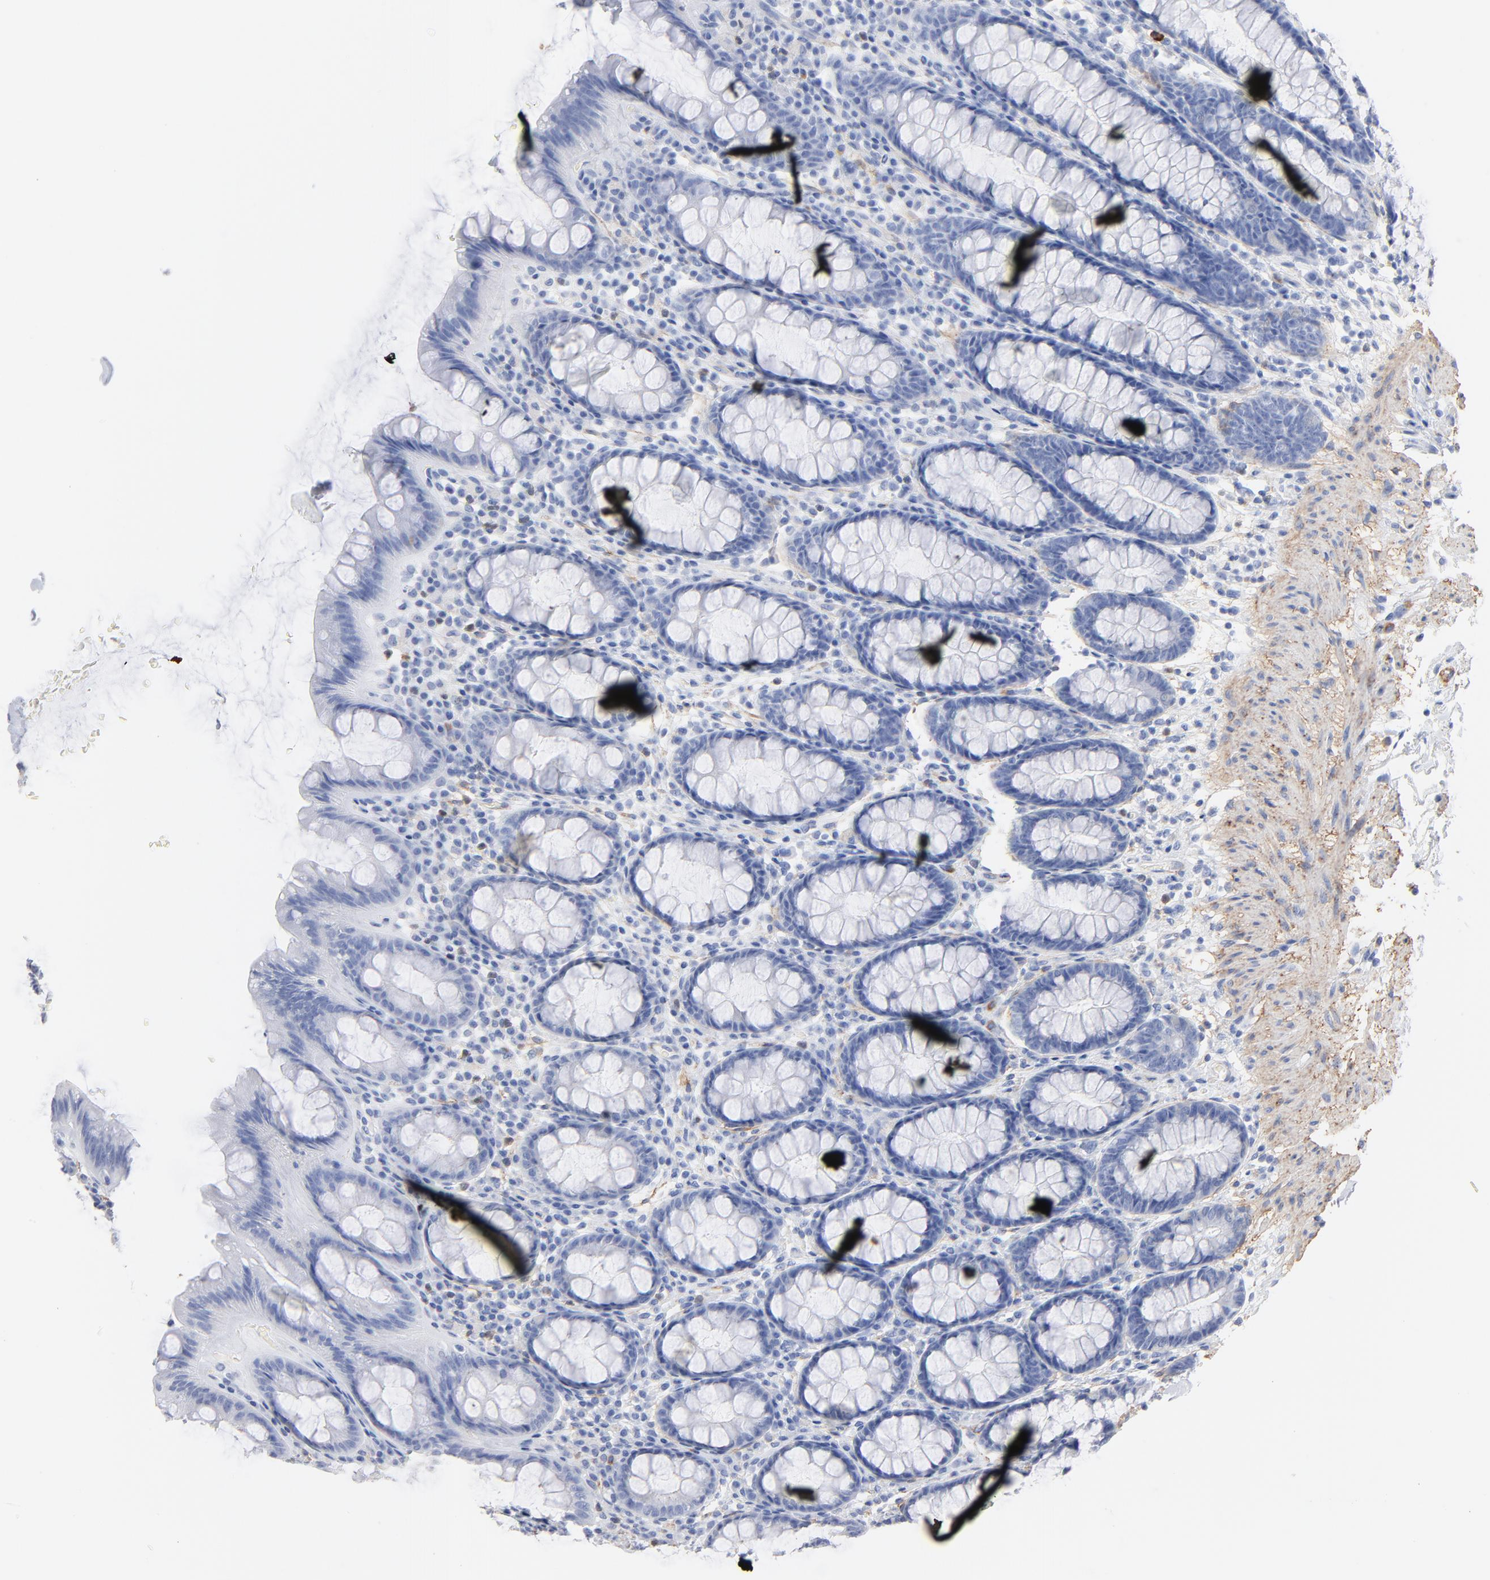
{"staining": {"intensity": "negative", "quantity": "none", "location": "none"}, "tissue": "rectum", "cell_type": "Glandular cells", "image_type": "normal", "snomed": [{"axis": "morphology", "description": "Normal tissue, NOS"}, {"axis": "topography", "description": "Rectum"}], "caption": "IHC of unremarkable human rectum demonstrates no expression in glandular cells.", "gene": "AGTR1", "patient": {"sex": "male", "age": 92}}